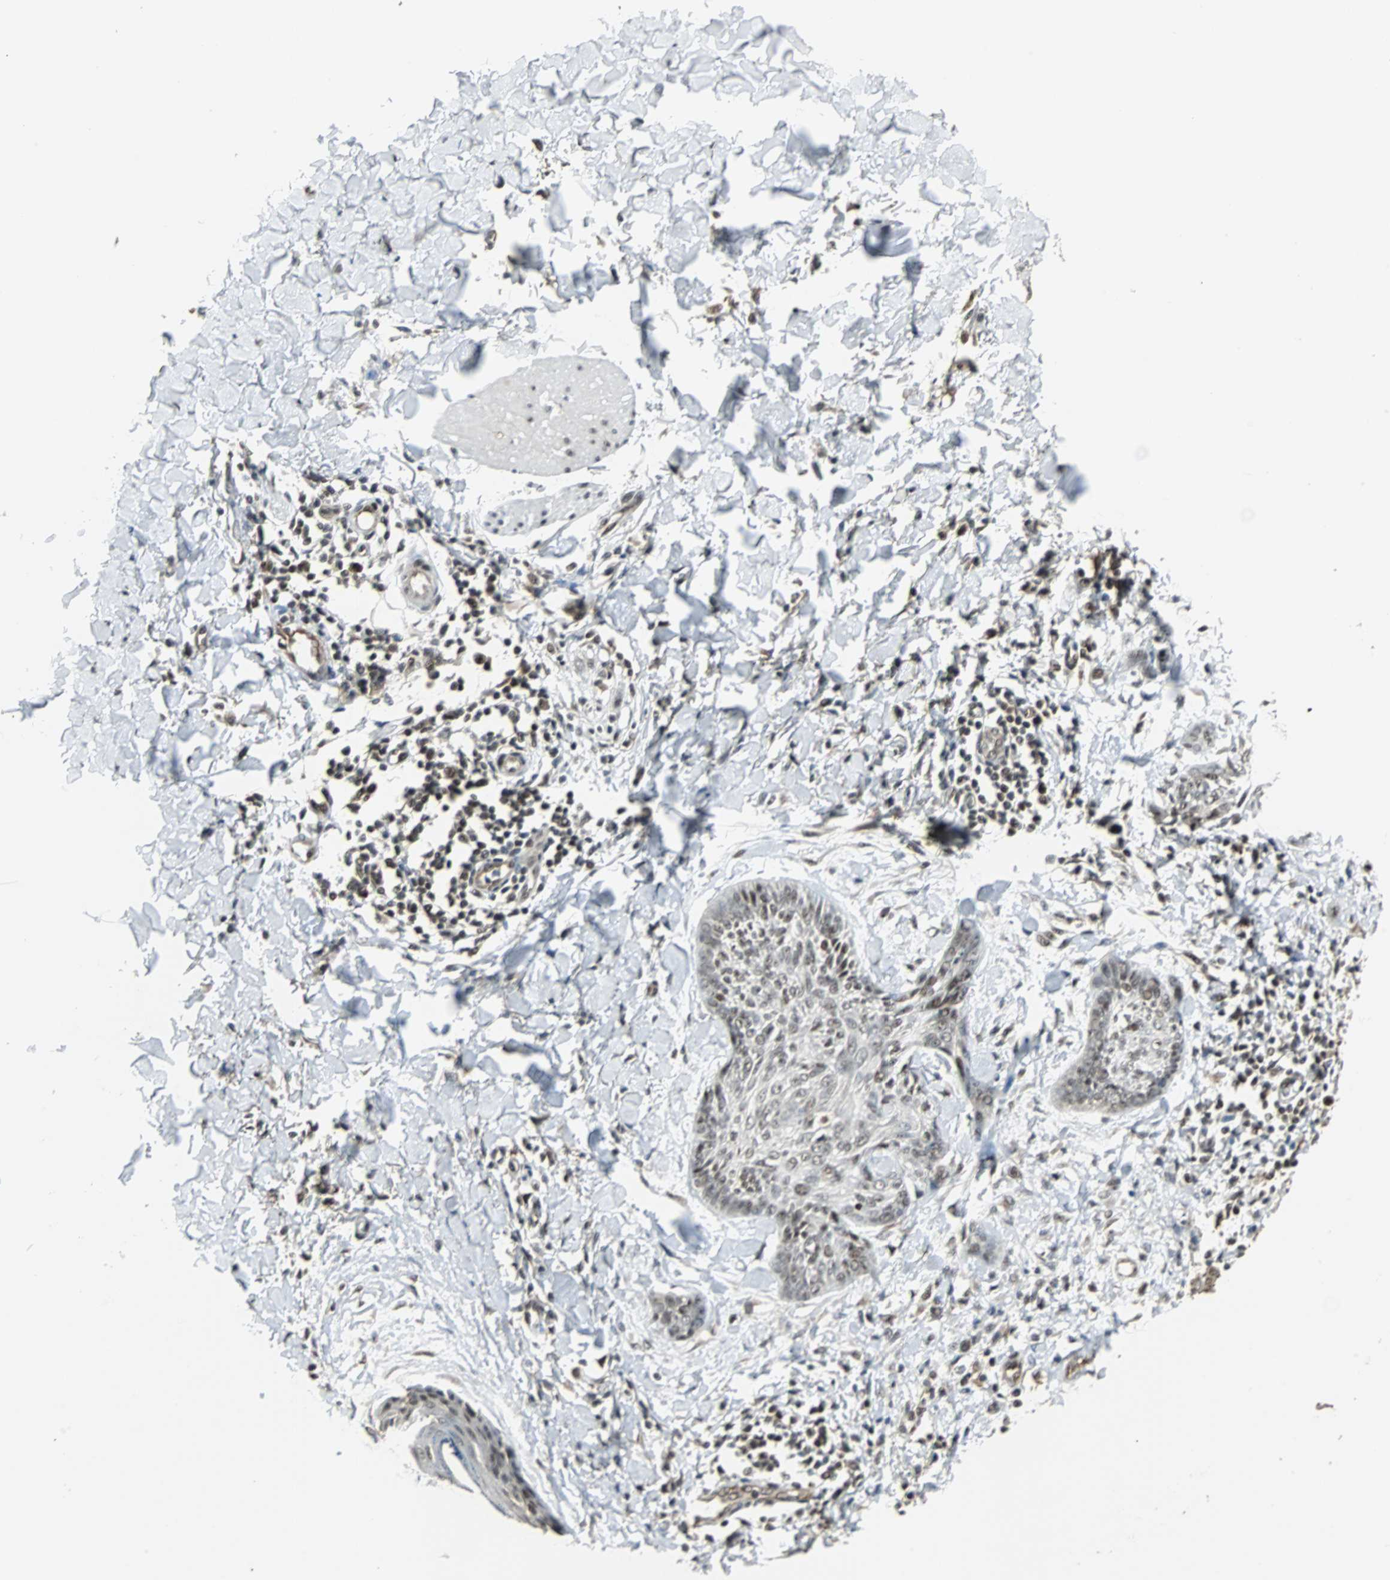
{"staining": {"intensity": "weak", "quantity": ">75%", "location": "nuclear"}, "tissue": "skin cancer", "cell_type": "Tumor cells", "image_type": "cancer", "snomed": [{"axis": "morphology", "description": "Normal tissue, NOS"}, {"axis": "morphology", "description": "Basal cell carcinoma"}, {"axis": "topography", "description": "Skin"}], "caption": "Tumor cells show weak nuclear staining in about >75% of cells in skin cancer.", "gene": "MED4", "patient": {"sex": "male", "age": 71}}